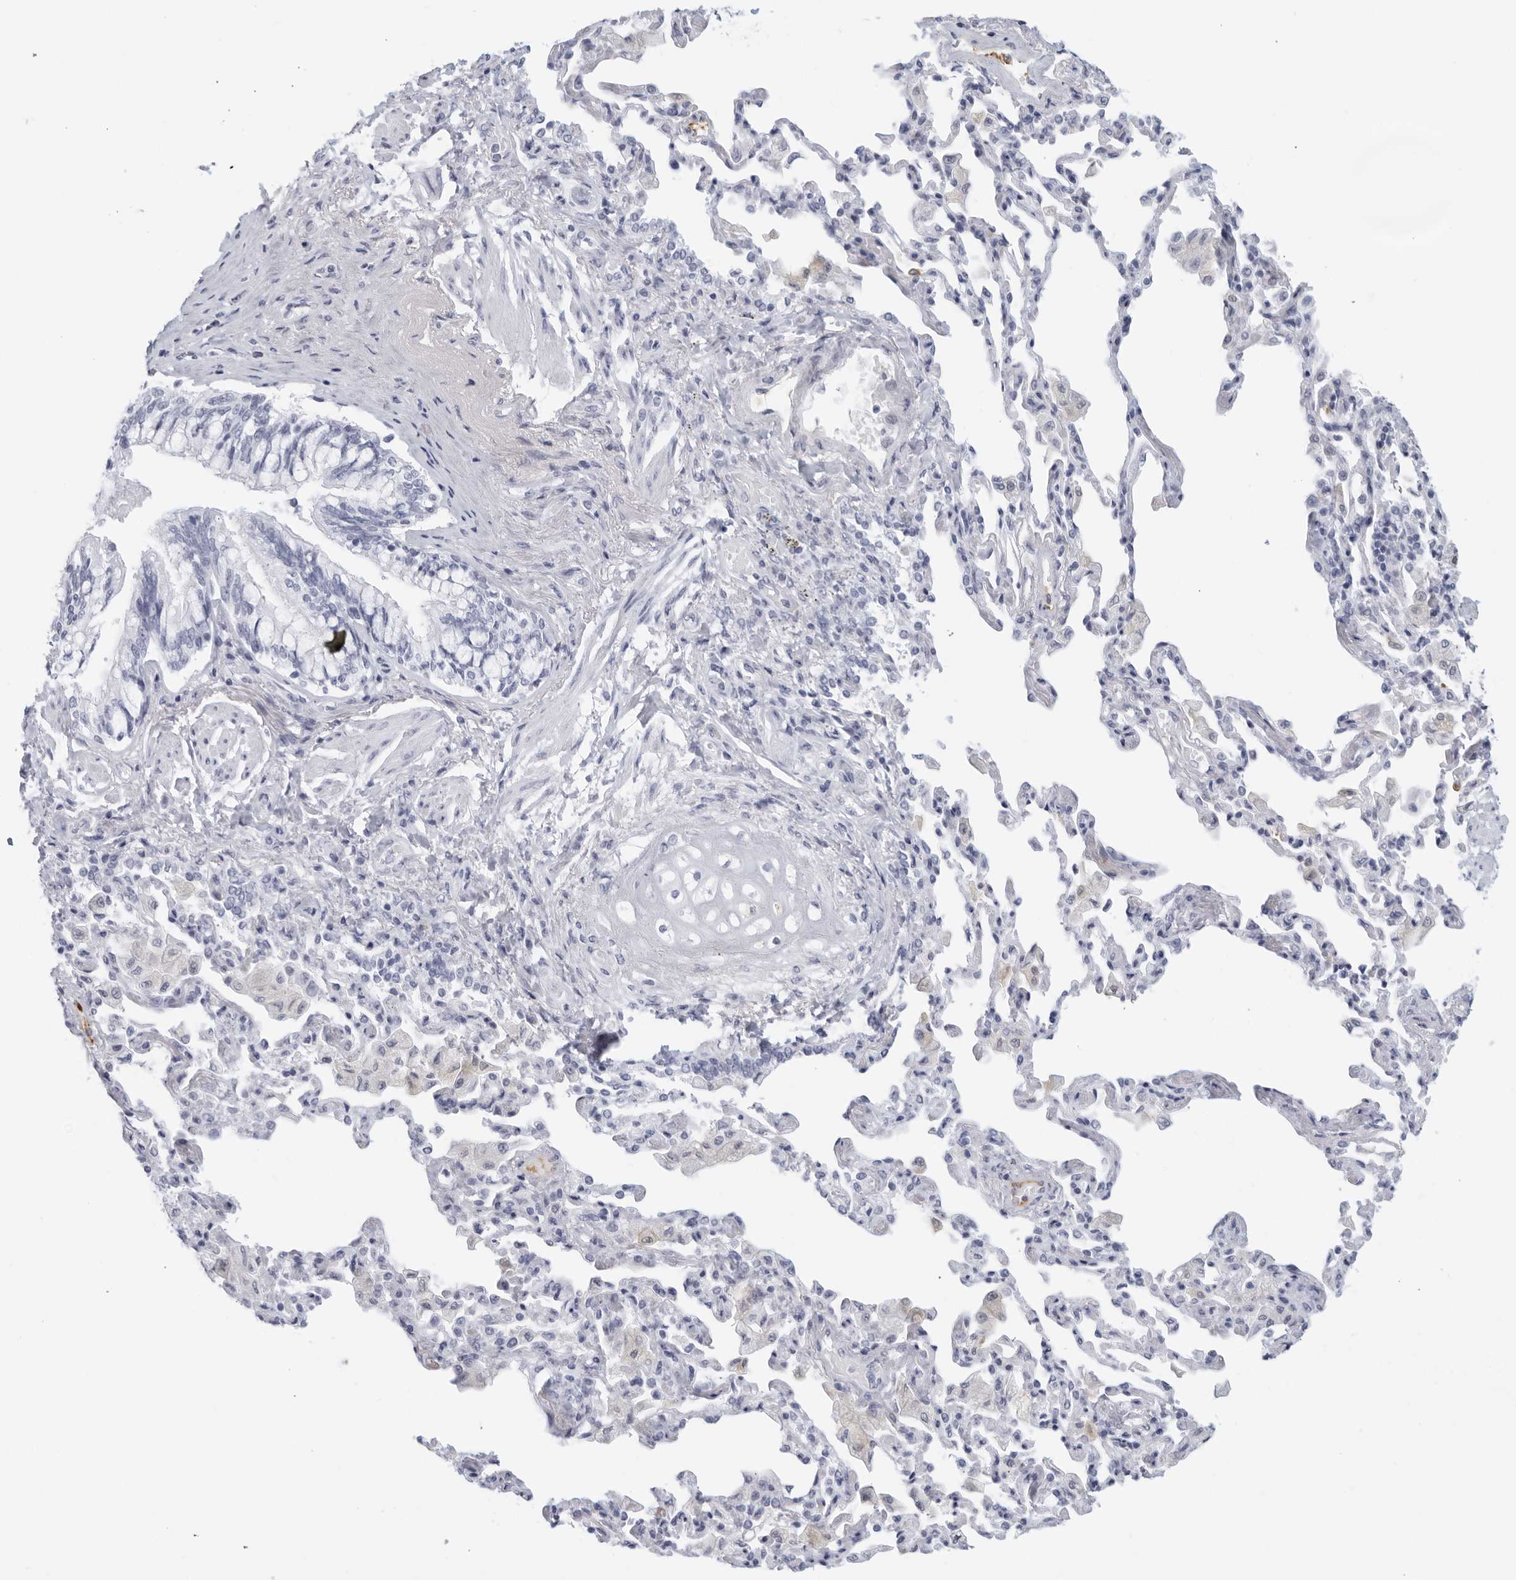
{"staining": {"intensity": "negative", "quantity": "none", "location": "none"}, "tissue": "bronchus", "cell_type": "Respiratory epithelial cells", "image_type": "normal", "snomed": [{"axis": "morphology", "description": "Normal tissue, NOS"}, {"axis": "morphology", "description": "Inflammation, NOS"}, {"axis": "topography", "description": "Bronchus"}, {"axis": "topography", "description": "Lung"}], "caption": "This image is of benign bronchus stained with IHC to label a protein in brown with the nuclei are counter-stained blue. There is no positivity in respiratory epithelial cells. Brightfield microscopy of immunohistochemistry stained with DAB (3,3'-diaminobenzidine) (brown) and hematoxylin (blue), captured at high magnification.", "gene": "FGG", "patient": {"sex": "female", "age": 46}}